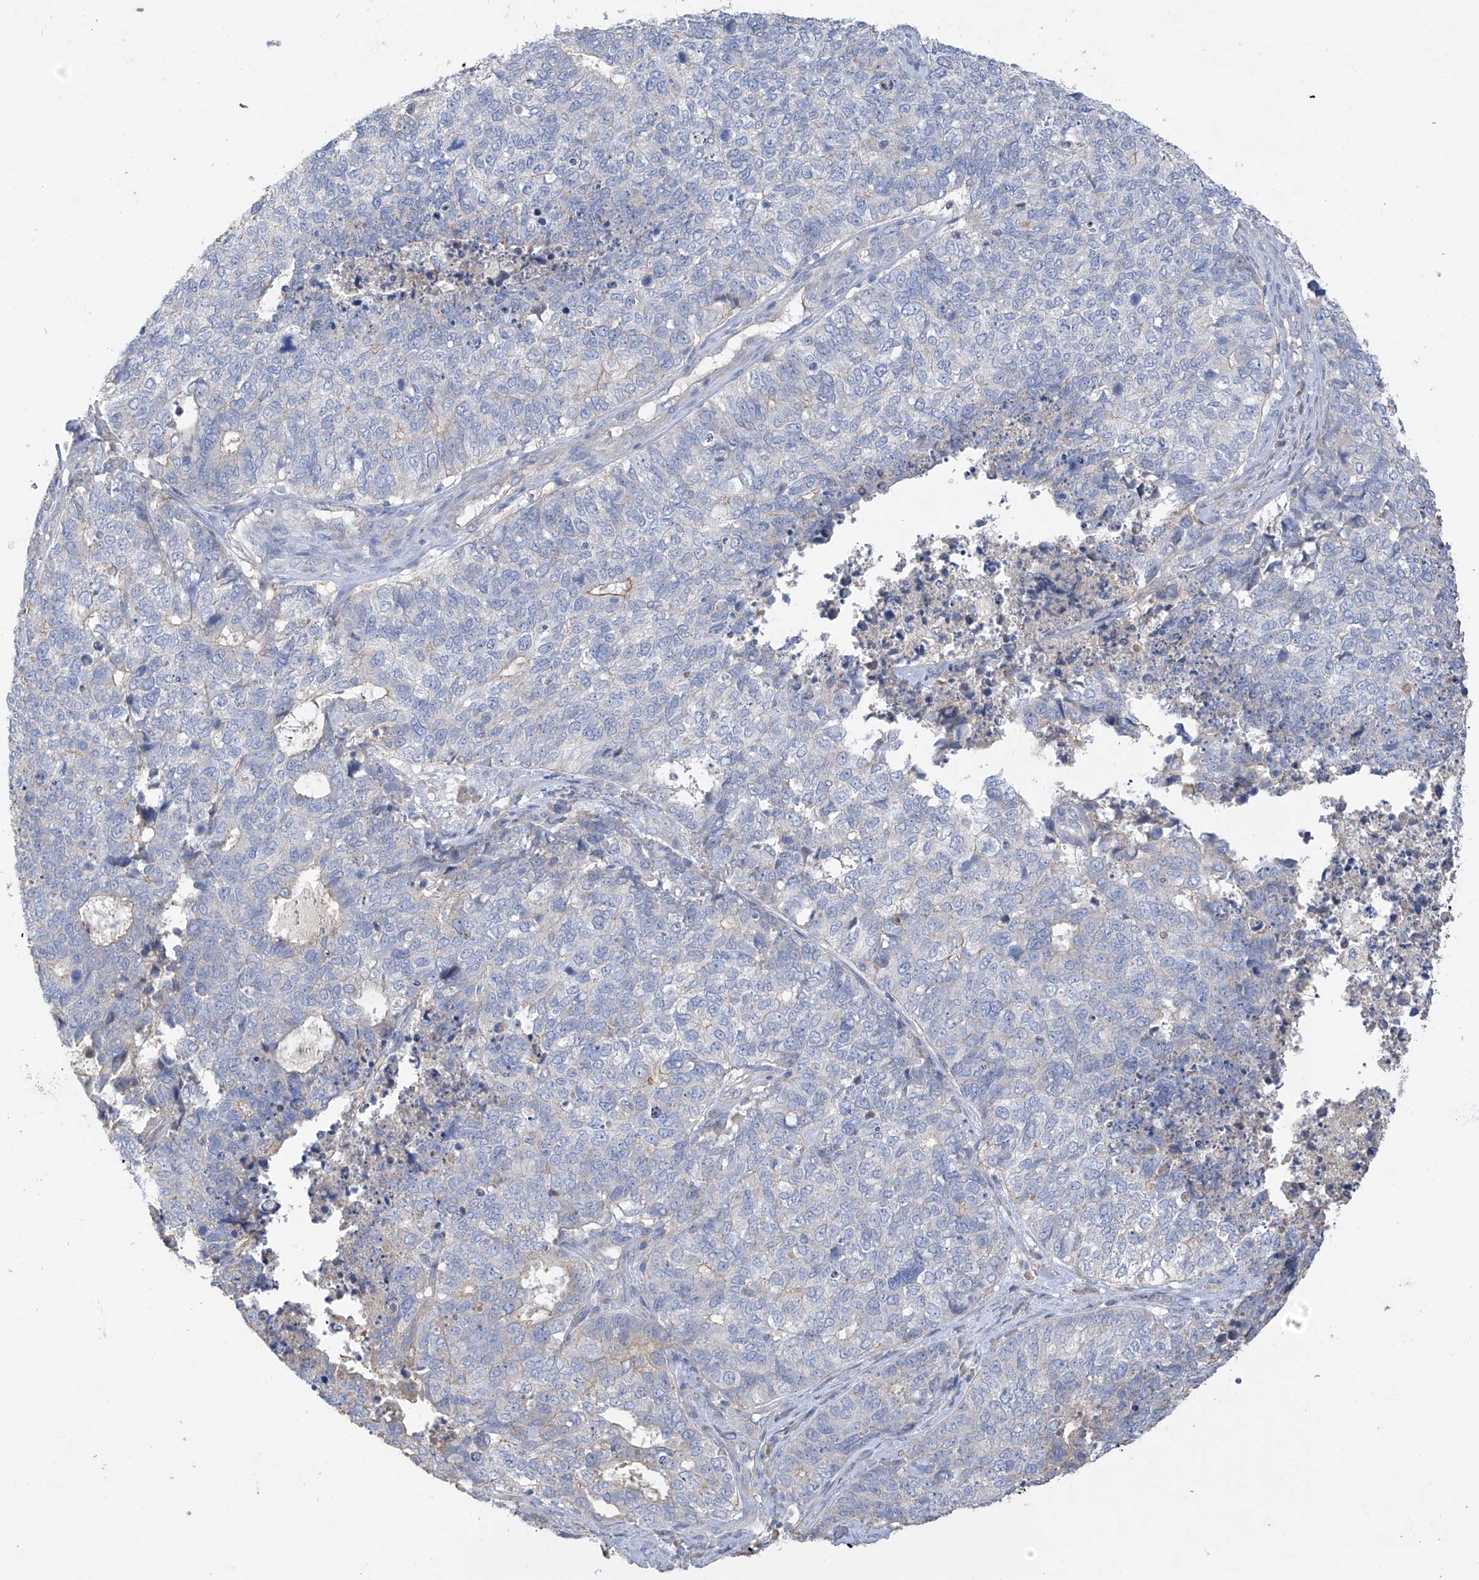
{"staining": {"intensity": "negative", "quantity": "none", "location": "none"}, "tissue": "cervical cancer", "cell_type": "Tumor cells", "image_type": "cancer", "snomed": [{"axis": "morphology", "description": "Squamous cell carcinoma, NOS"}, {"axis": "topography", "description": "Cervix"}], "caption": "Tumor cells are negative for protein expression in human cervical cancer.", "gene": "PRSS12", "patient": {"sex": "female", "age": 63}}